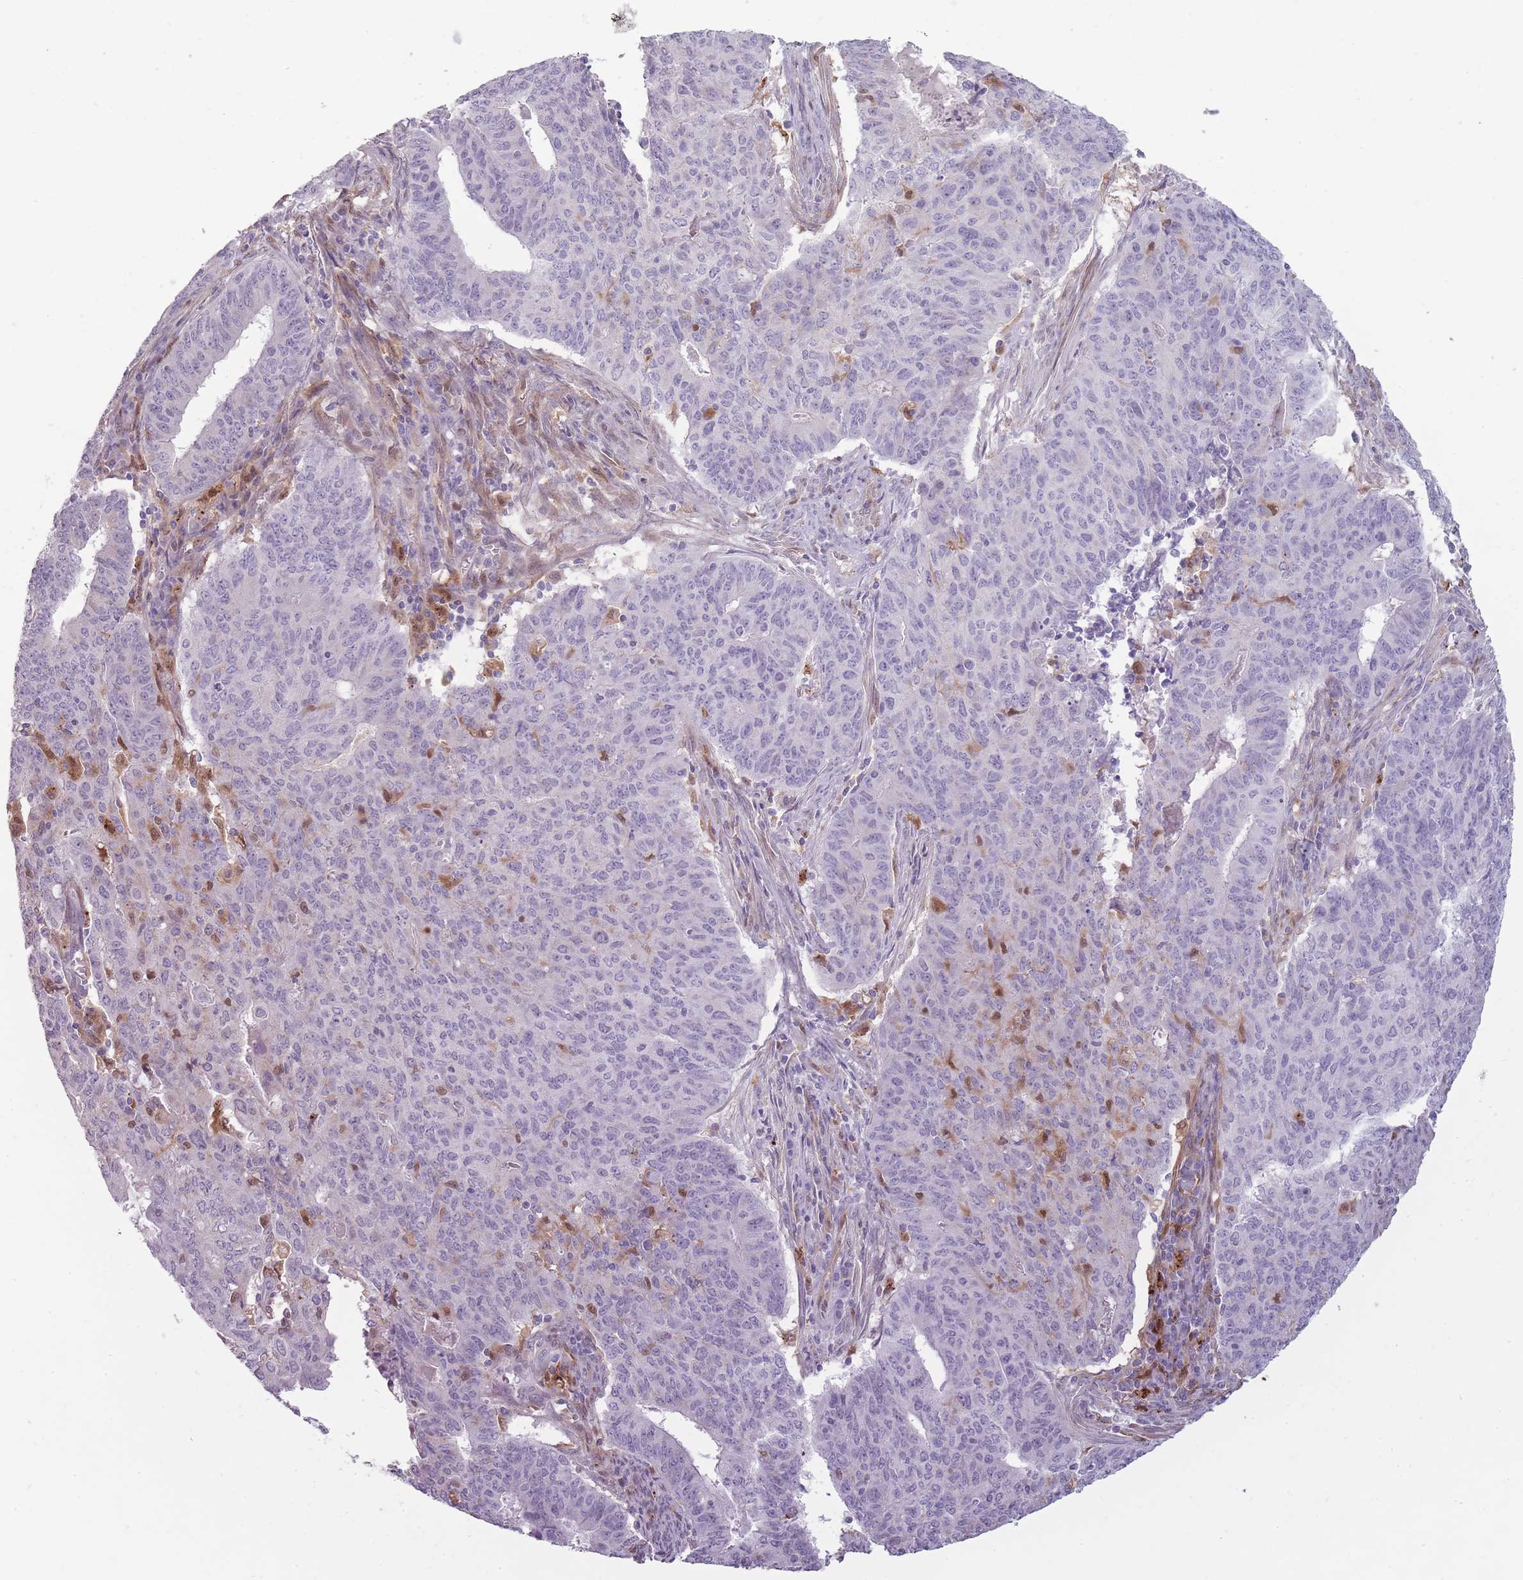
{"staining": {"intensity": "negative", "quantity": "none", "location": "none"}, "tissue": "endometrial cancer", "cell_type": "Tumor cells", "image_type": "cancer", "snomed": [{"axis": "morphology", "description": "Adenocarcinoma, NOS"}, {"axis": "topography", "description": "Endometrium"}], "caption": "Immunohistochemistry (IHC) of adenocarcinoma (endometrial) demonstrates no staining in tumor cells. Nuclei are stained in blue.", "gene": "LGALS9", "patient": {"sex": "female", "age": 59}}